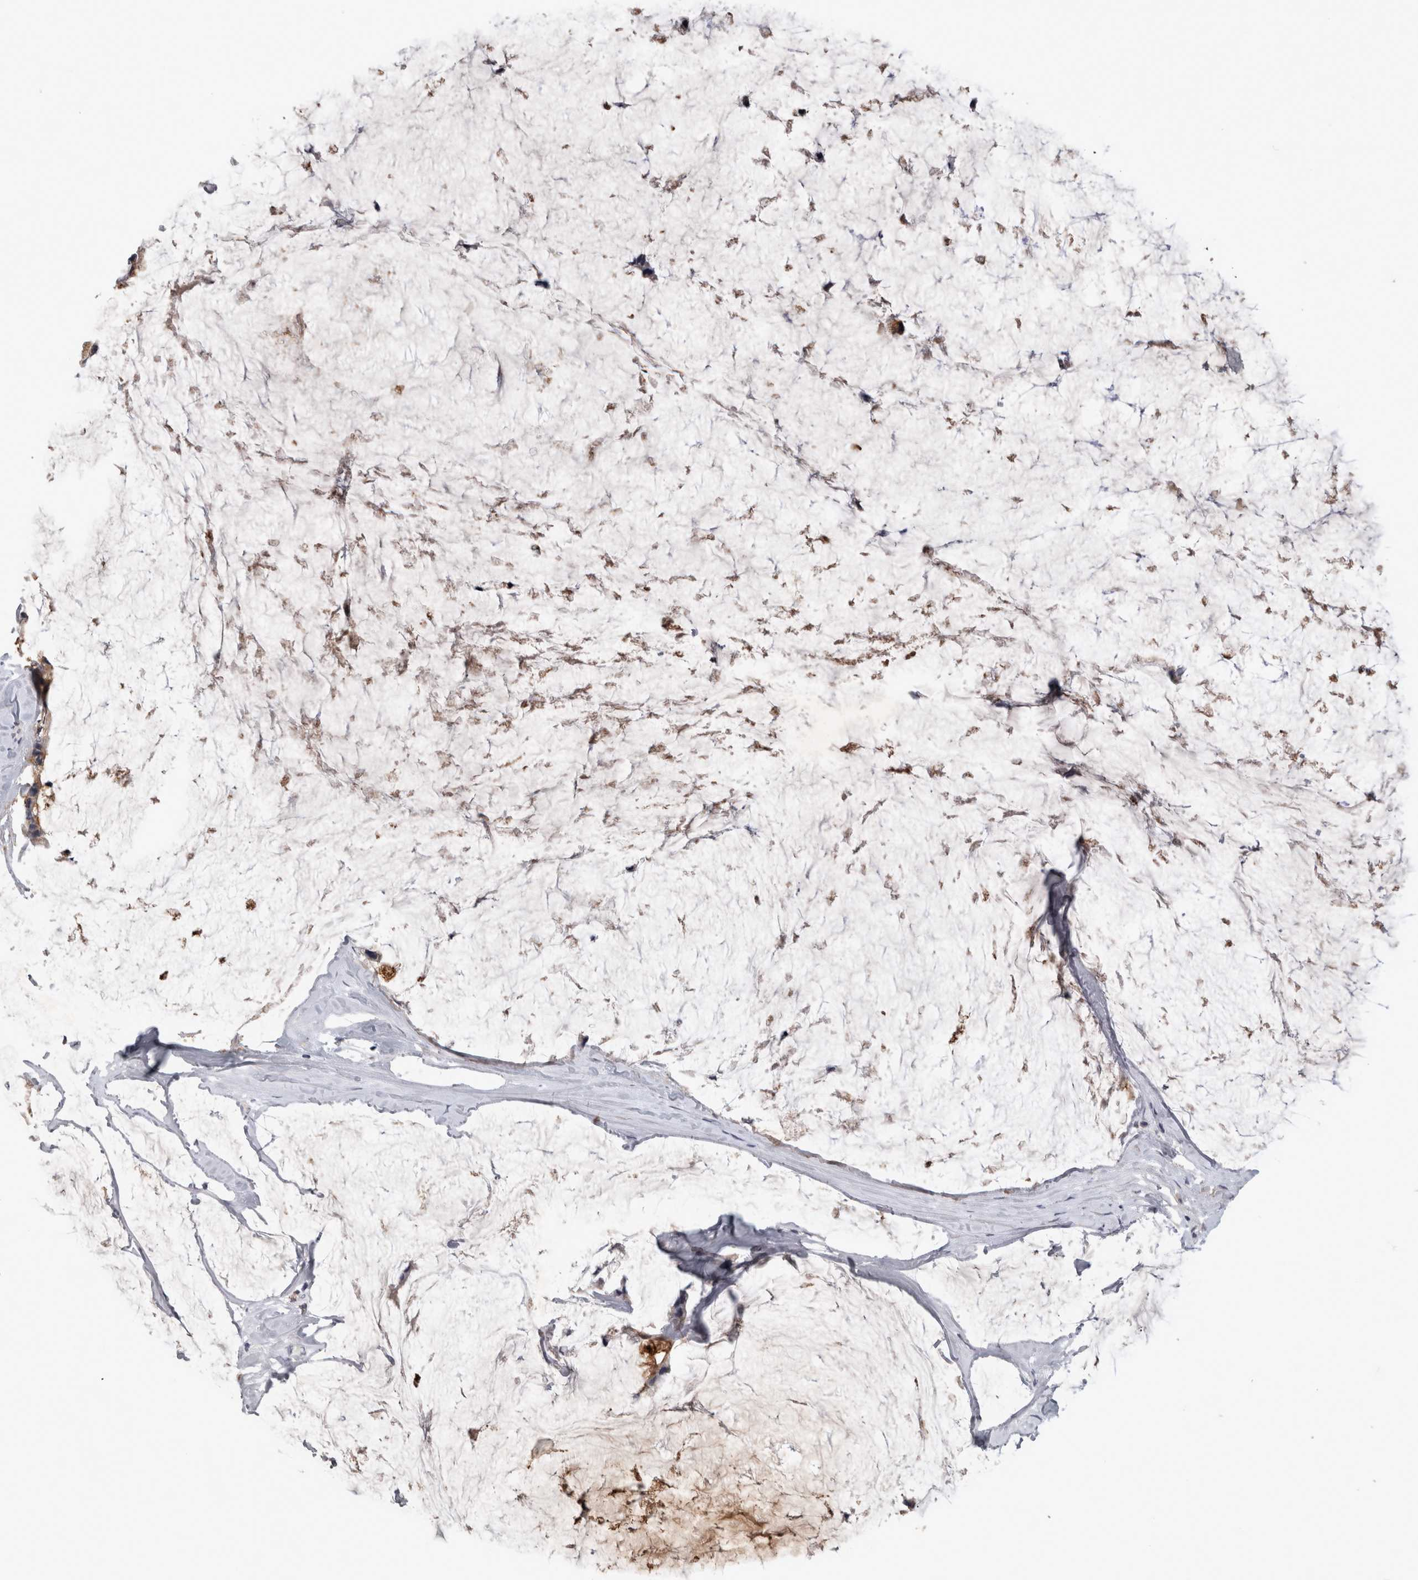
{"staining": {"intensity": "moderate", "quantity": ">75%", "location": "cytoplasmic/membranous"}, "tissue": "ovarian cancer", "cell_type": "Tumor cells", "image_type": "cancer", "snomed": [{"axis": "morphology", "description": "Cystadenocarcinoma, mucinous, NOS"}, {"axis": "topography", "description": "Ovary"}], "caption": "This image reveals immunohistochemistry staining of mucinous cystadenocarcinoma (ovarian), with medium moderate cytoplasmic/membranous staining in about >75% of tumor cells.", "gene": "ZNF114", "patient": {"sex": "female", "age": 39}}